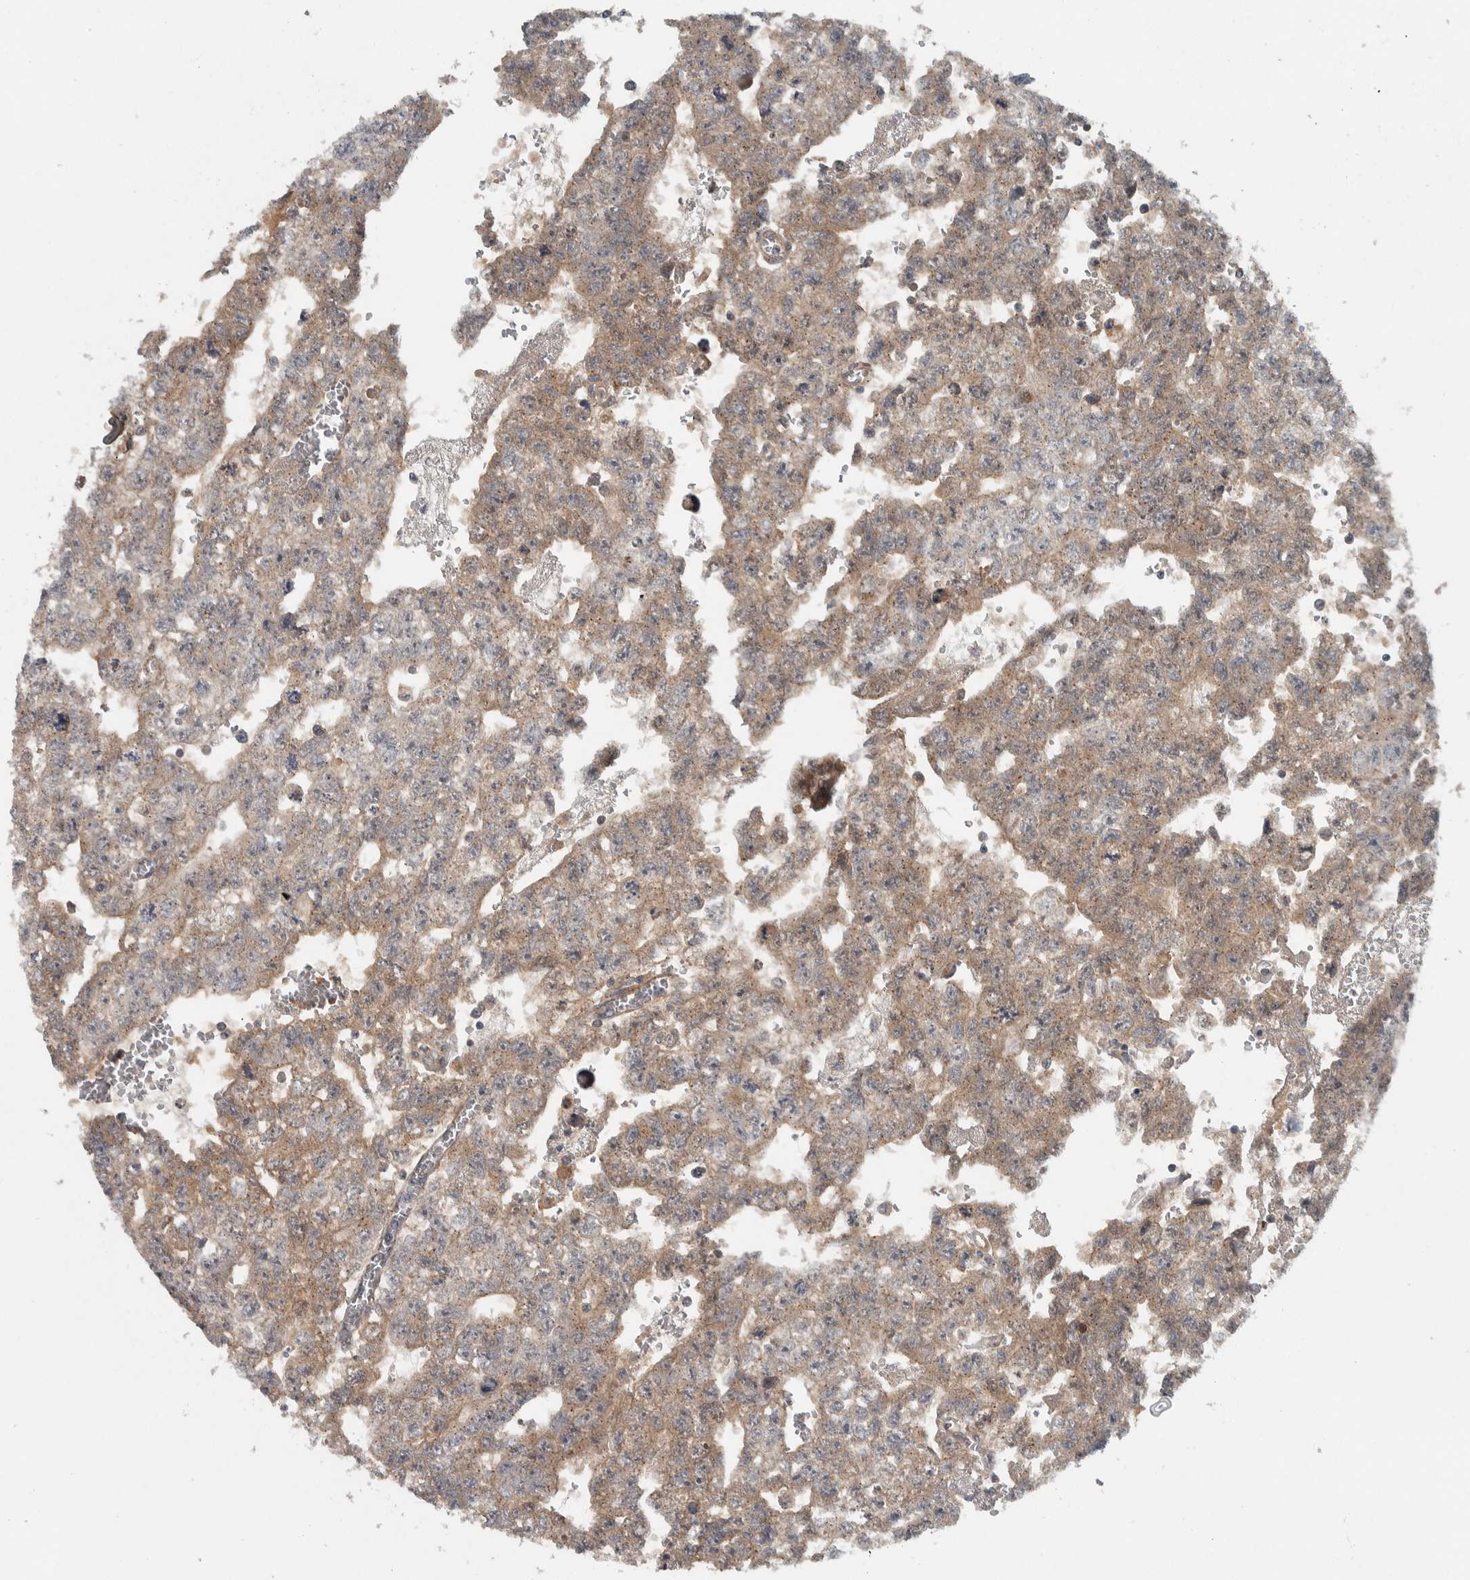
{"staining": {"intensity": "weak", "quantity": ">75%", "location": "cytoplasmic/membranous"}, "tissue": "testis cancer", "cell_type": "Tumor cells", "image_type": "cancer", "snomed": [{"axis": "morphology", "description": "Seminoma, NOS"}, {"axis": "morphology", "description": "Carcinoma, Embryonal, NOS"}, {"axis": "topography", "description": "Testis"}], "caption": "Brown immunohistochemical staining in testis cancer exhibits weak cytoplasmic/membranous expression in approximately >75% of tumor cells. The protein of interest is shown in brown color, while the nuclei are stained blue.", "gene": "LBHD1", "patient": {"sex": "male", "age": 38}}